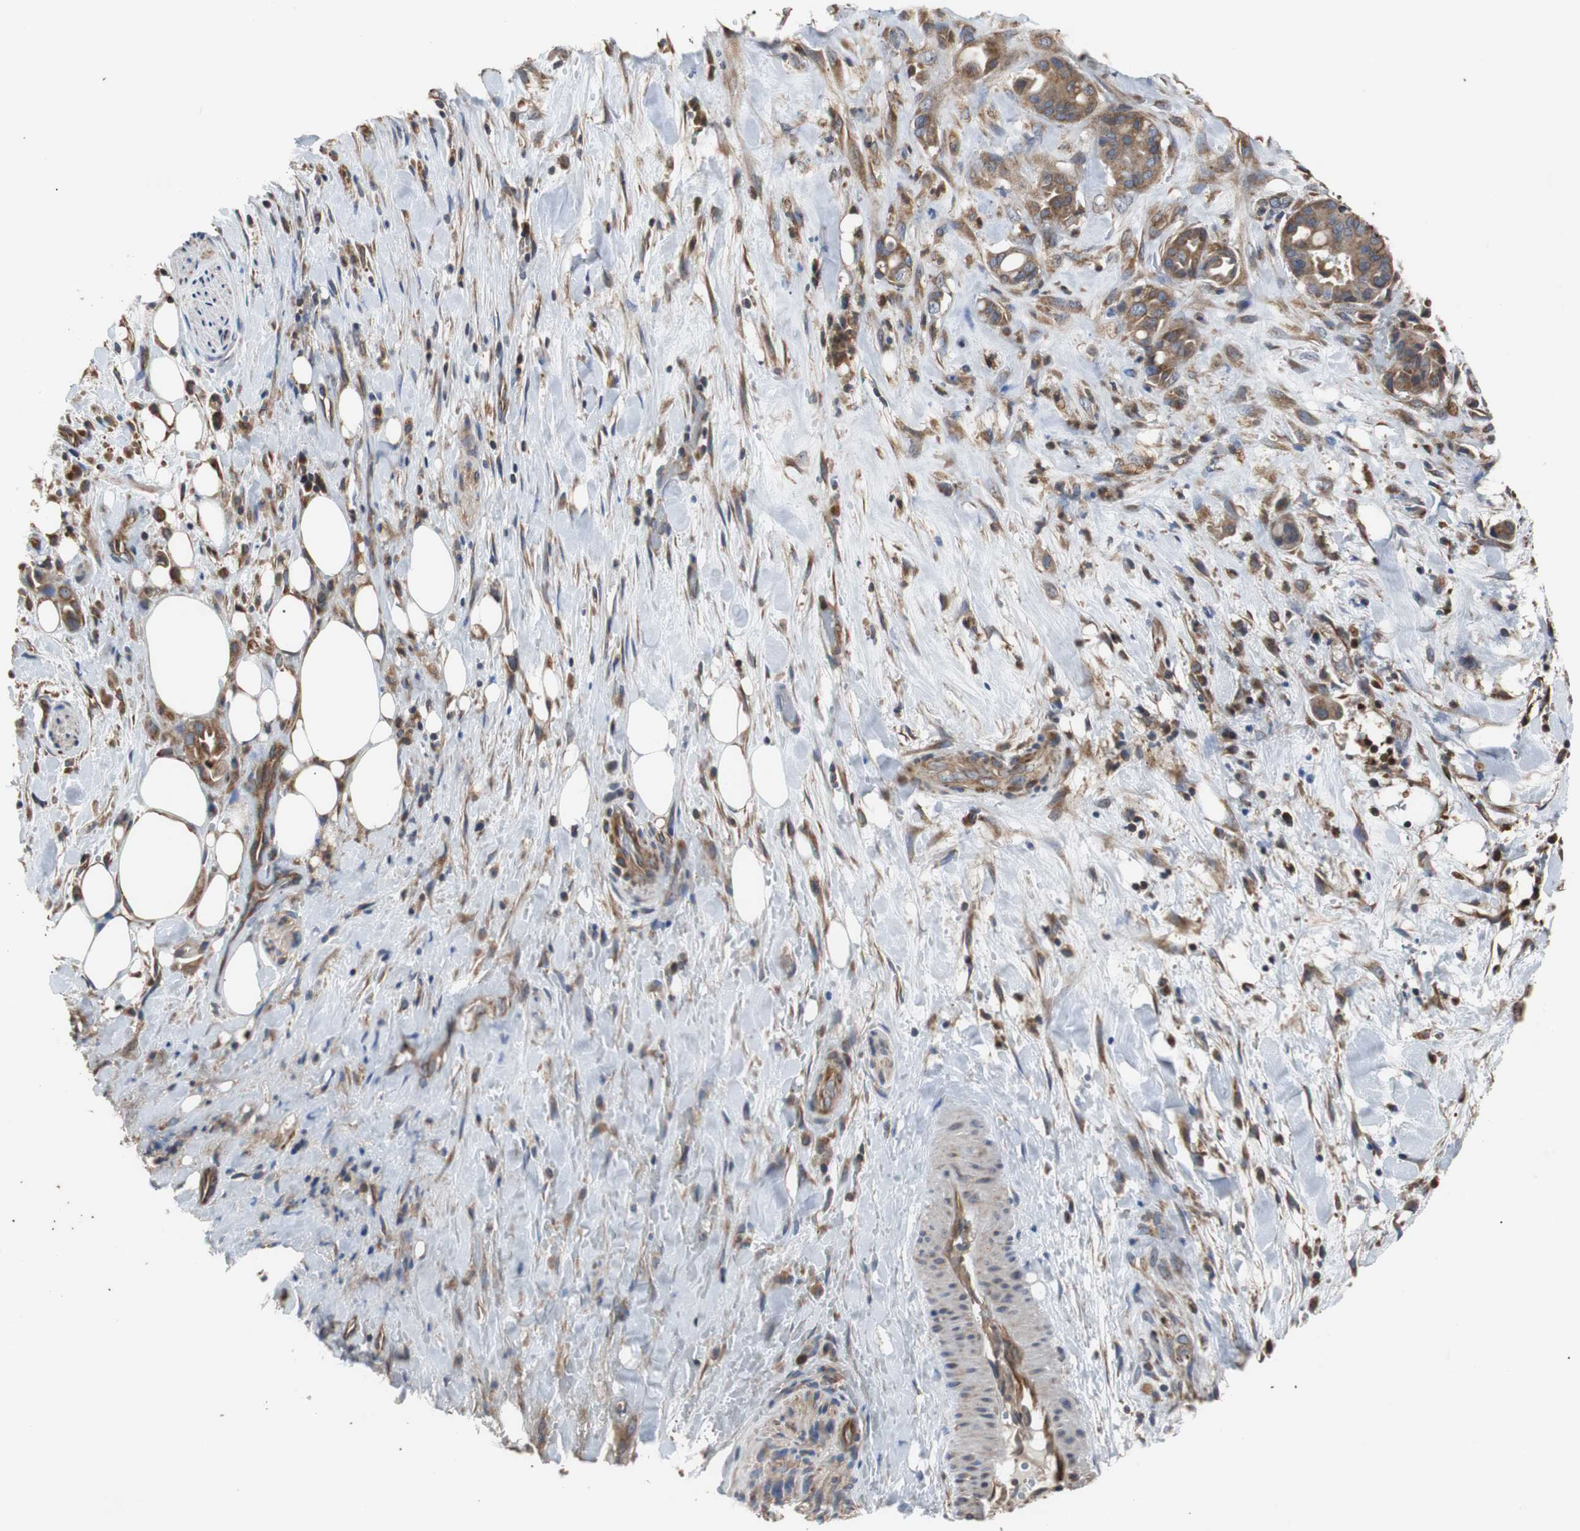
{"staining": {"intensity": "moderate", "quantity": ">75%", "location": "cytoplasmic/membranous"}, "tissue": "liver cancer", "cell_type": "Tumor cells", "image_type": "cancer", "snomed": [{"axis": "morphology", "description": "Cholangiocarcinoma"}, {"axis": "topography", "description": "Liver"}], "caption": "Protein staining demonstrates moderate cytoplasmic/membranous staining in about >75% of tumor cells in cholangiocarcinoma (liver).", "gene": "ACTR3", "patient": {"sex": "female", "age": 68}}